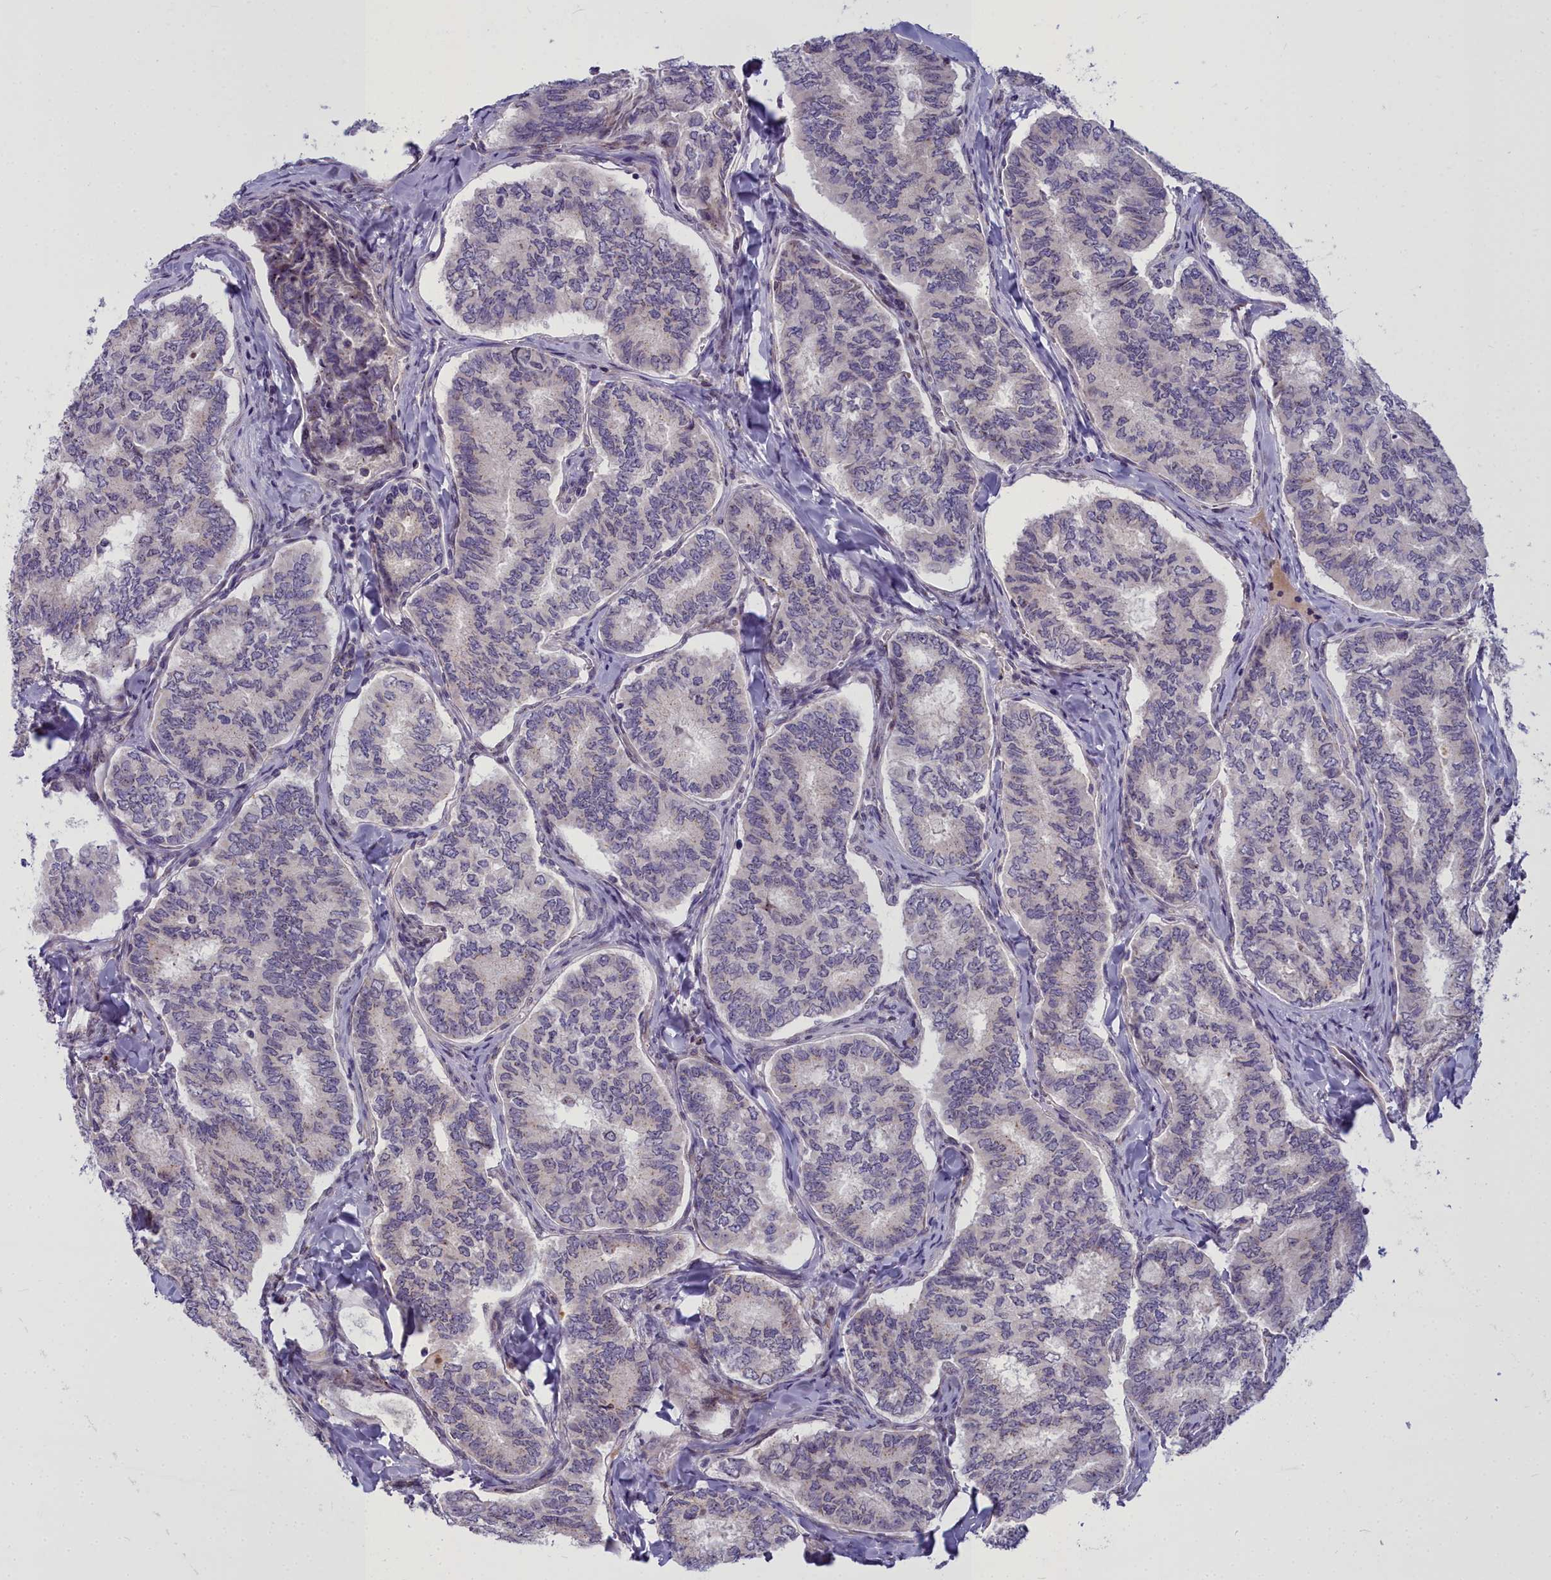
{"staining": {"intensity": "negative", "quantity": "none", "location": "none"}, "tissue": "thyroid cancer", "cell_type": "Tumor cells", "image_type": "cancer", "snomed": [{"axis": "morphology", "description": "Papillary adenocarcinoma, NOS"}, {"axis": "topography", "description": "Thyroid gland"}], "caption": "Thyroid cancer stained for a protein using IHC exhibits no positivity tumor cells.", "gene": "WDPCP", "patient": {"sex": "female", "age": 35}}